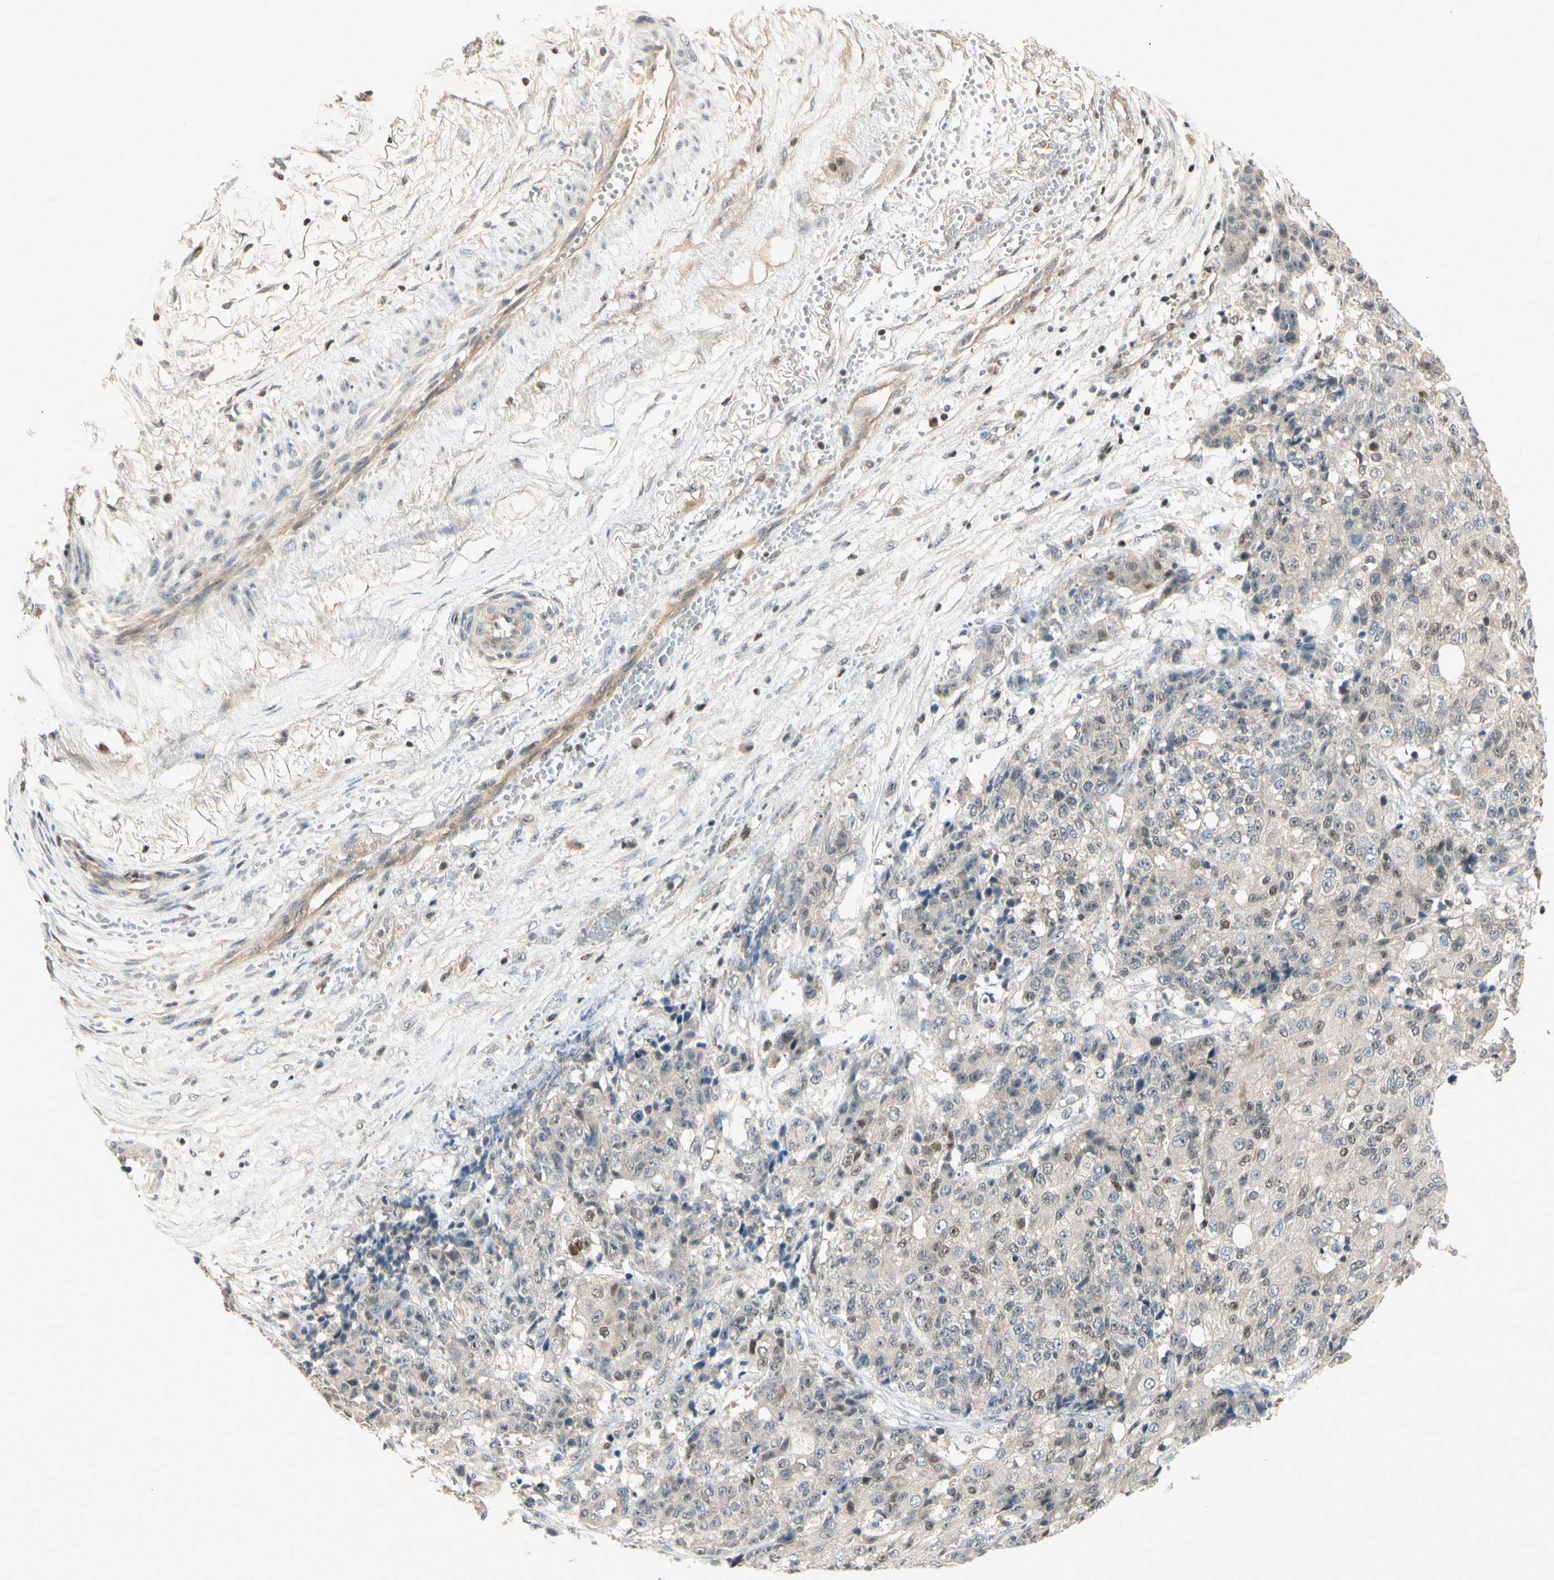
{"staining": {"intensity": "weak", "quantity": ">75%", "location": "cytoplasmic/membranous"}, "tissue": "ovarian cancer", "cell_type": "Tumor cells", "image_type": "cancer", "snomed": [{"axis": "morphology", "description": "Carcinoma, endometroid"}, {"axis": "topography", "description": "Ovary"}], "caption": "A brown stain highlights weak cytoplasmic/membranous staining of a protein in ovarian endometroid carcinoma tumor cells.", "gene": "NFYA", "patient": {"sex": "female", "age": 42}}